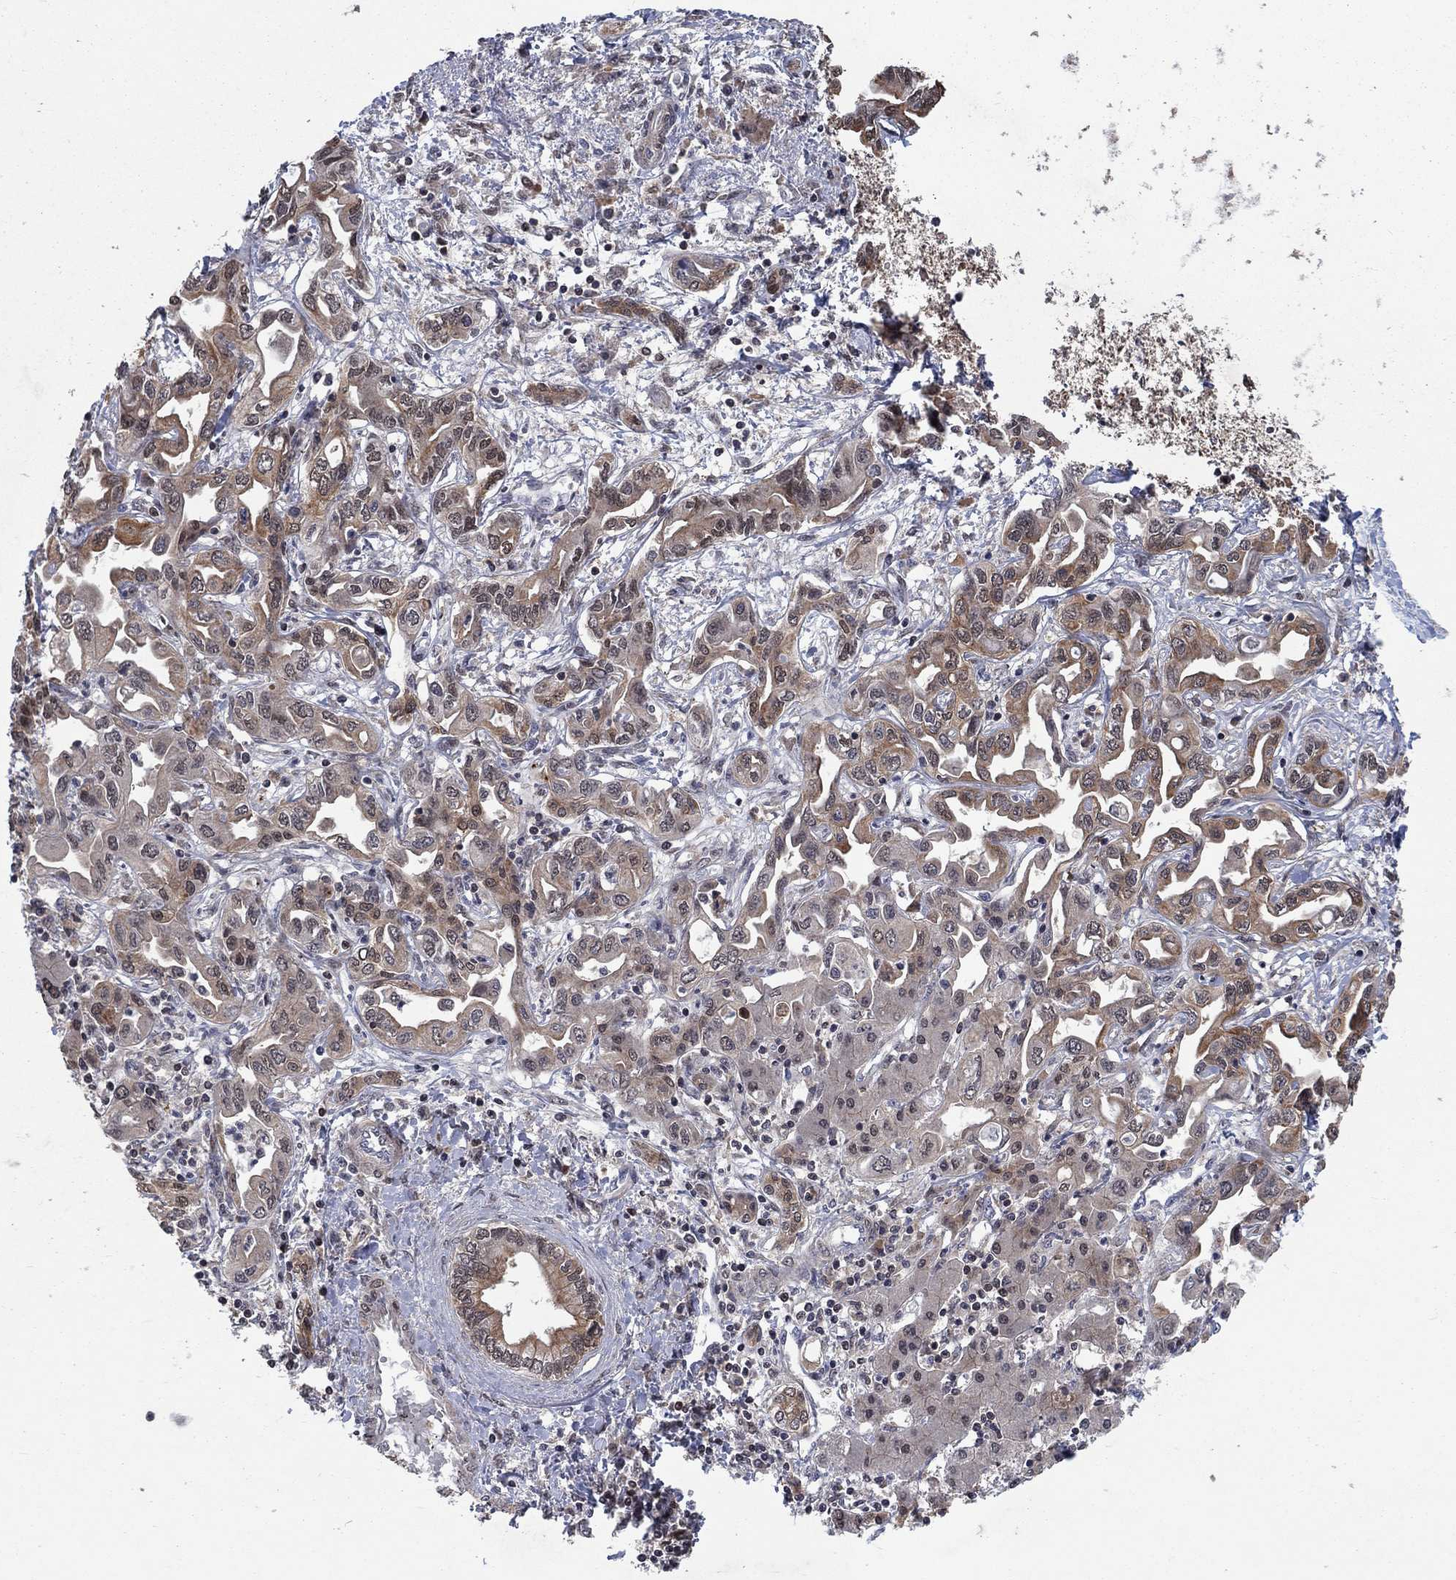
{"staining": {"intensity": "moderate", "quantity": "25%-75%", "location": "cytoplasmic/membranous"}, "tissue": "liver cancer", "cell_type": "Tumor cells", "image_type": "cancer", "snomed": [{"axis": "morphology", "description": "Cholangiocarcinoma"}, {"axis": "topography", "description": "Liver"}], "caption": "Protein expression by immunohistochemistry (IHC) displays moderate cytoplasmic/membranous staining in approximately 25%-75% of tumor cells in cholangiocarcinoma (liver).", "gene": "IAH1", "patient": {"sex": "female", "age": 64}}